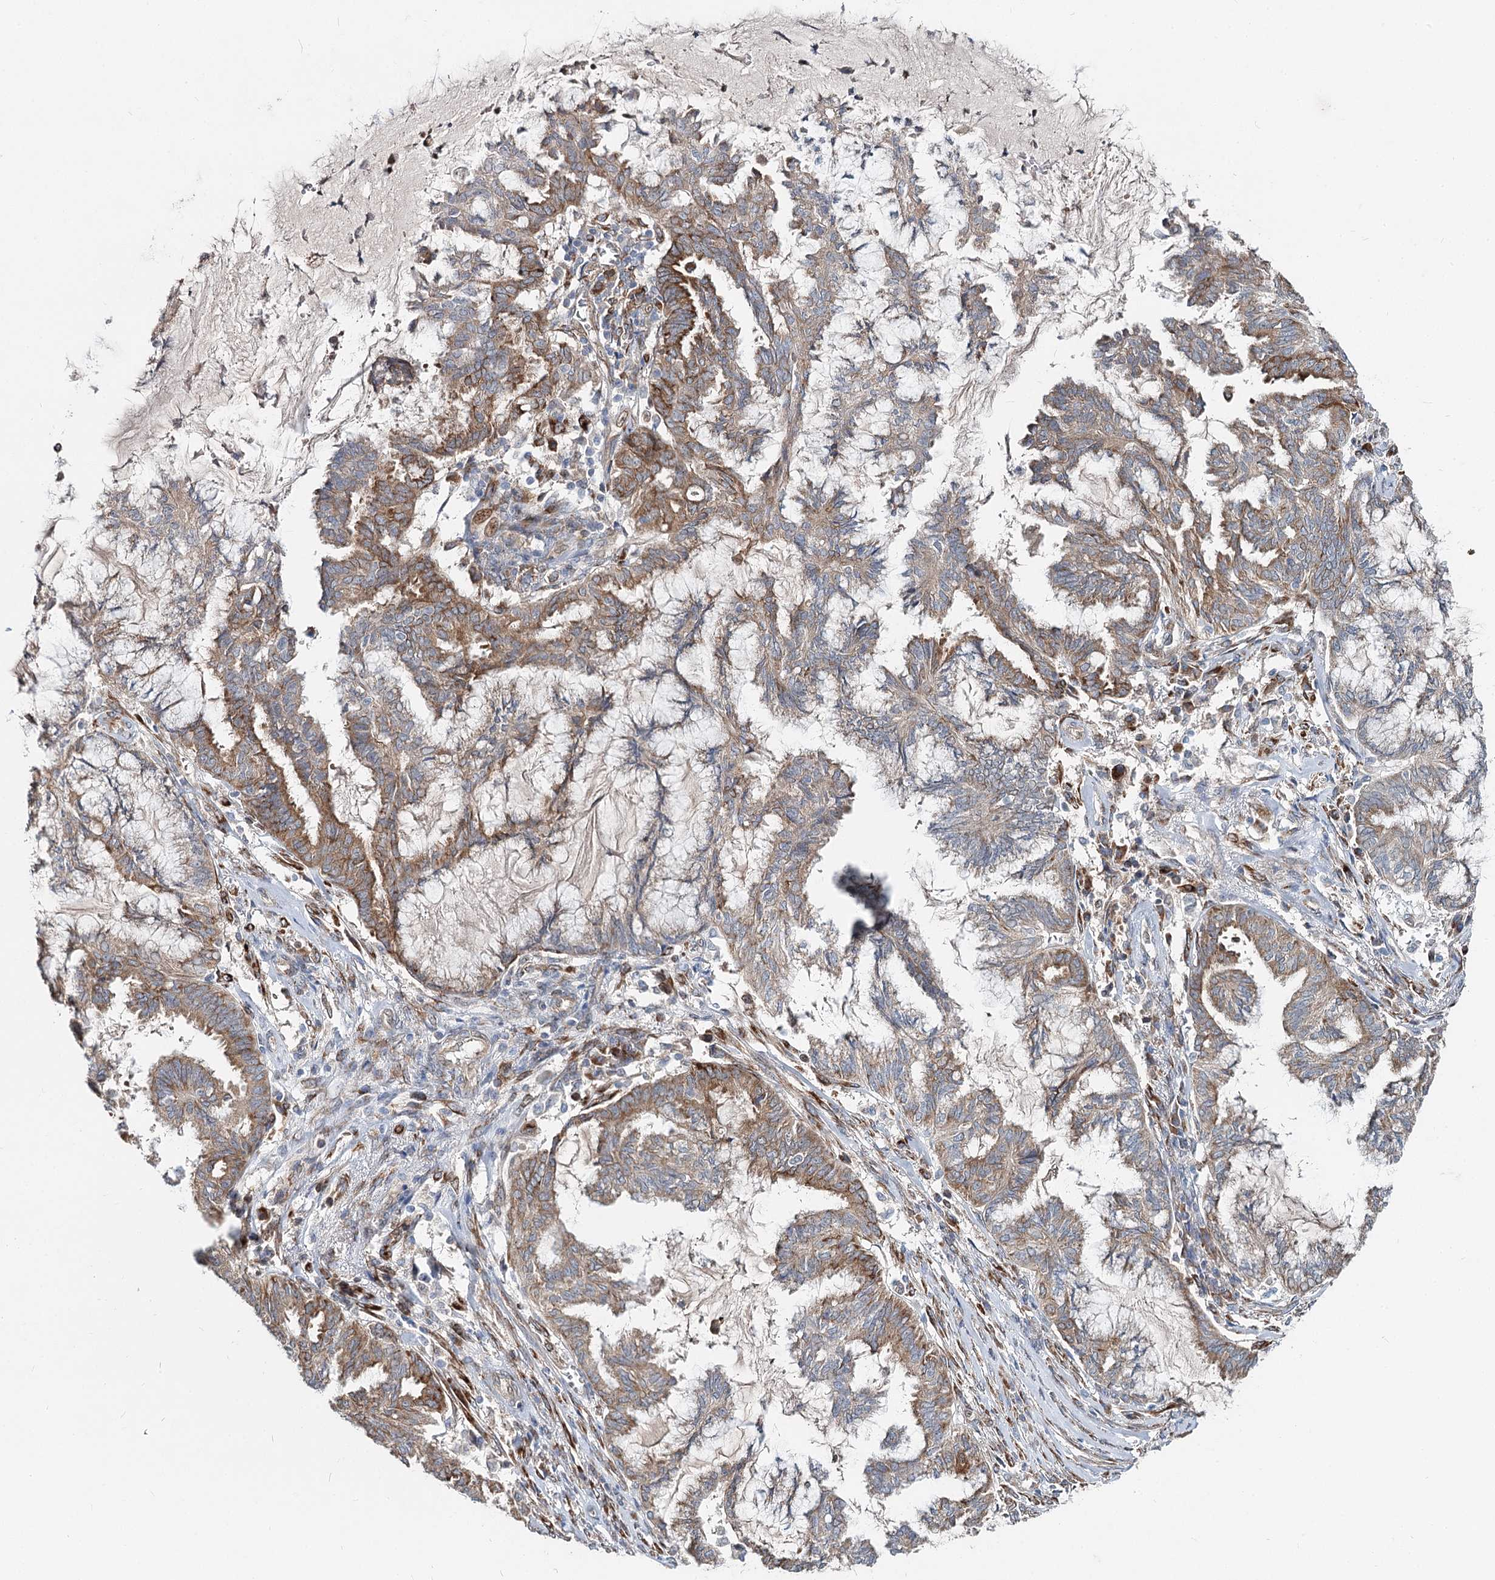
{"staining": {"intensity": "moderate", "quantity": ">75%", "location": "cytoplasmic/membranous"}, "tissue": "endometrial cancer", "cell_type": "Tumor cells", "image_type": "cancer", "snomed": [{"axis": "morphology", "description": "Adenocarcinoma, NOS"}, {"axis": "topography", "description": "Endometrium"}], "caption": "Endometrial cancer stained with a protein marker shows moderate staining in tumor cells.", "gene": "SPART", "patient": {"sex": "female", "age": 86}}